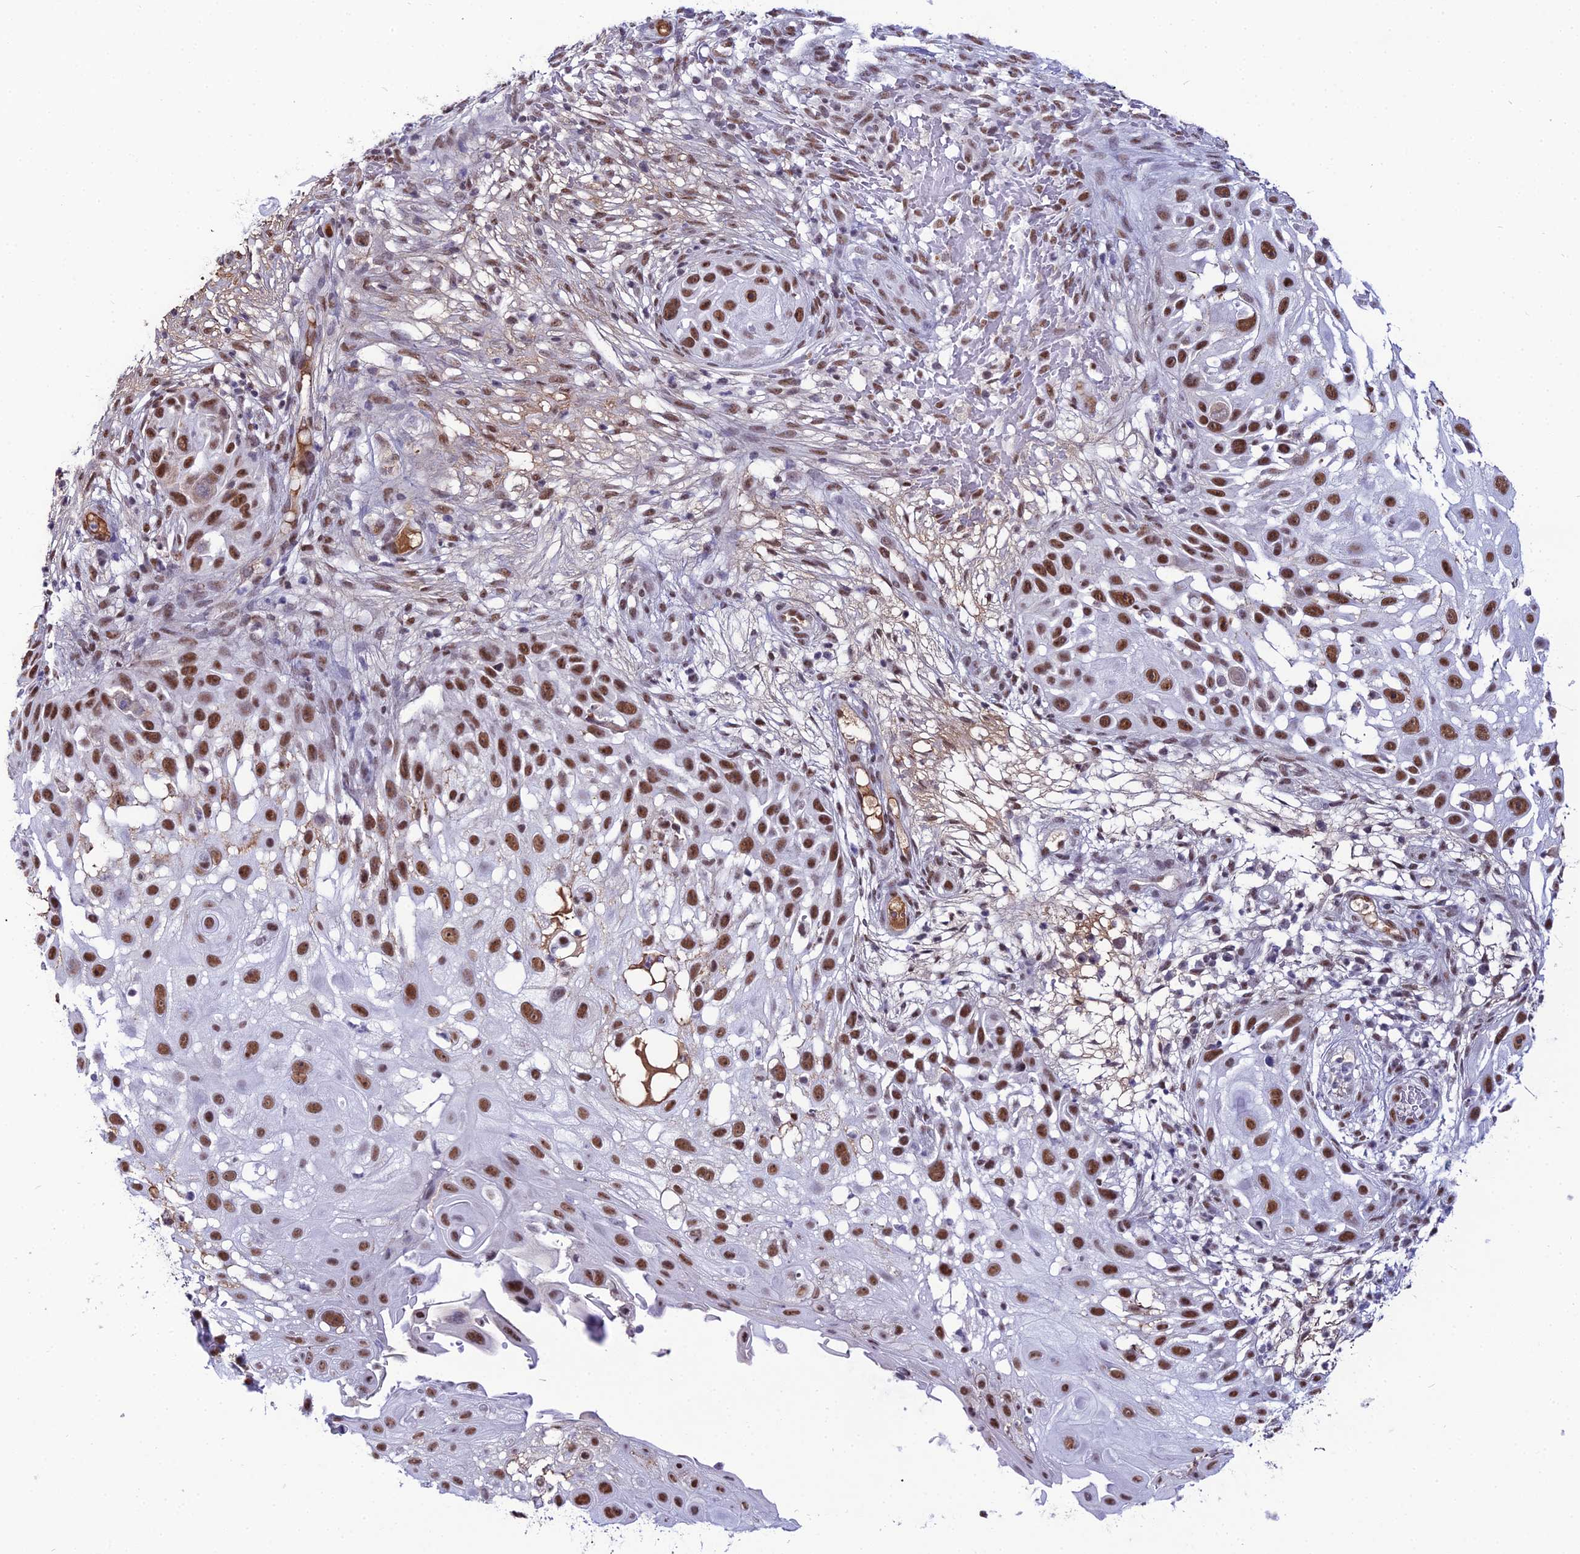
{"staining": {"intensity": "moderate", "quantity": ">75%", "location": "nuclear"}, "tissue": "skin cancer", "cell_type": "Tumor cells", "image_type": "cancer", "snomed": [{"axis": "morphology", "description": "Squamous cell carcinoma, NOS"}, {"axis": "topography", "description": "Skin"}], "caption": "Squamous cell carcinoma (skin) stained for a protein shows moderate nuclear positivity in tumor cells.", "gene": "RBM12", "patient": {"sex": "female", "age": 44}}